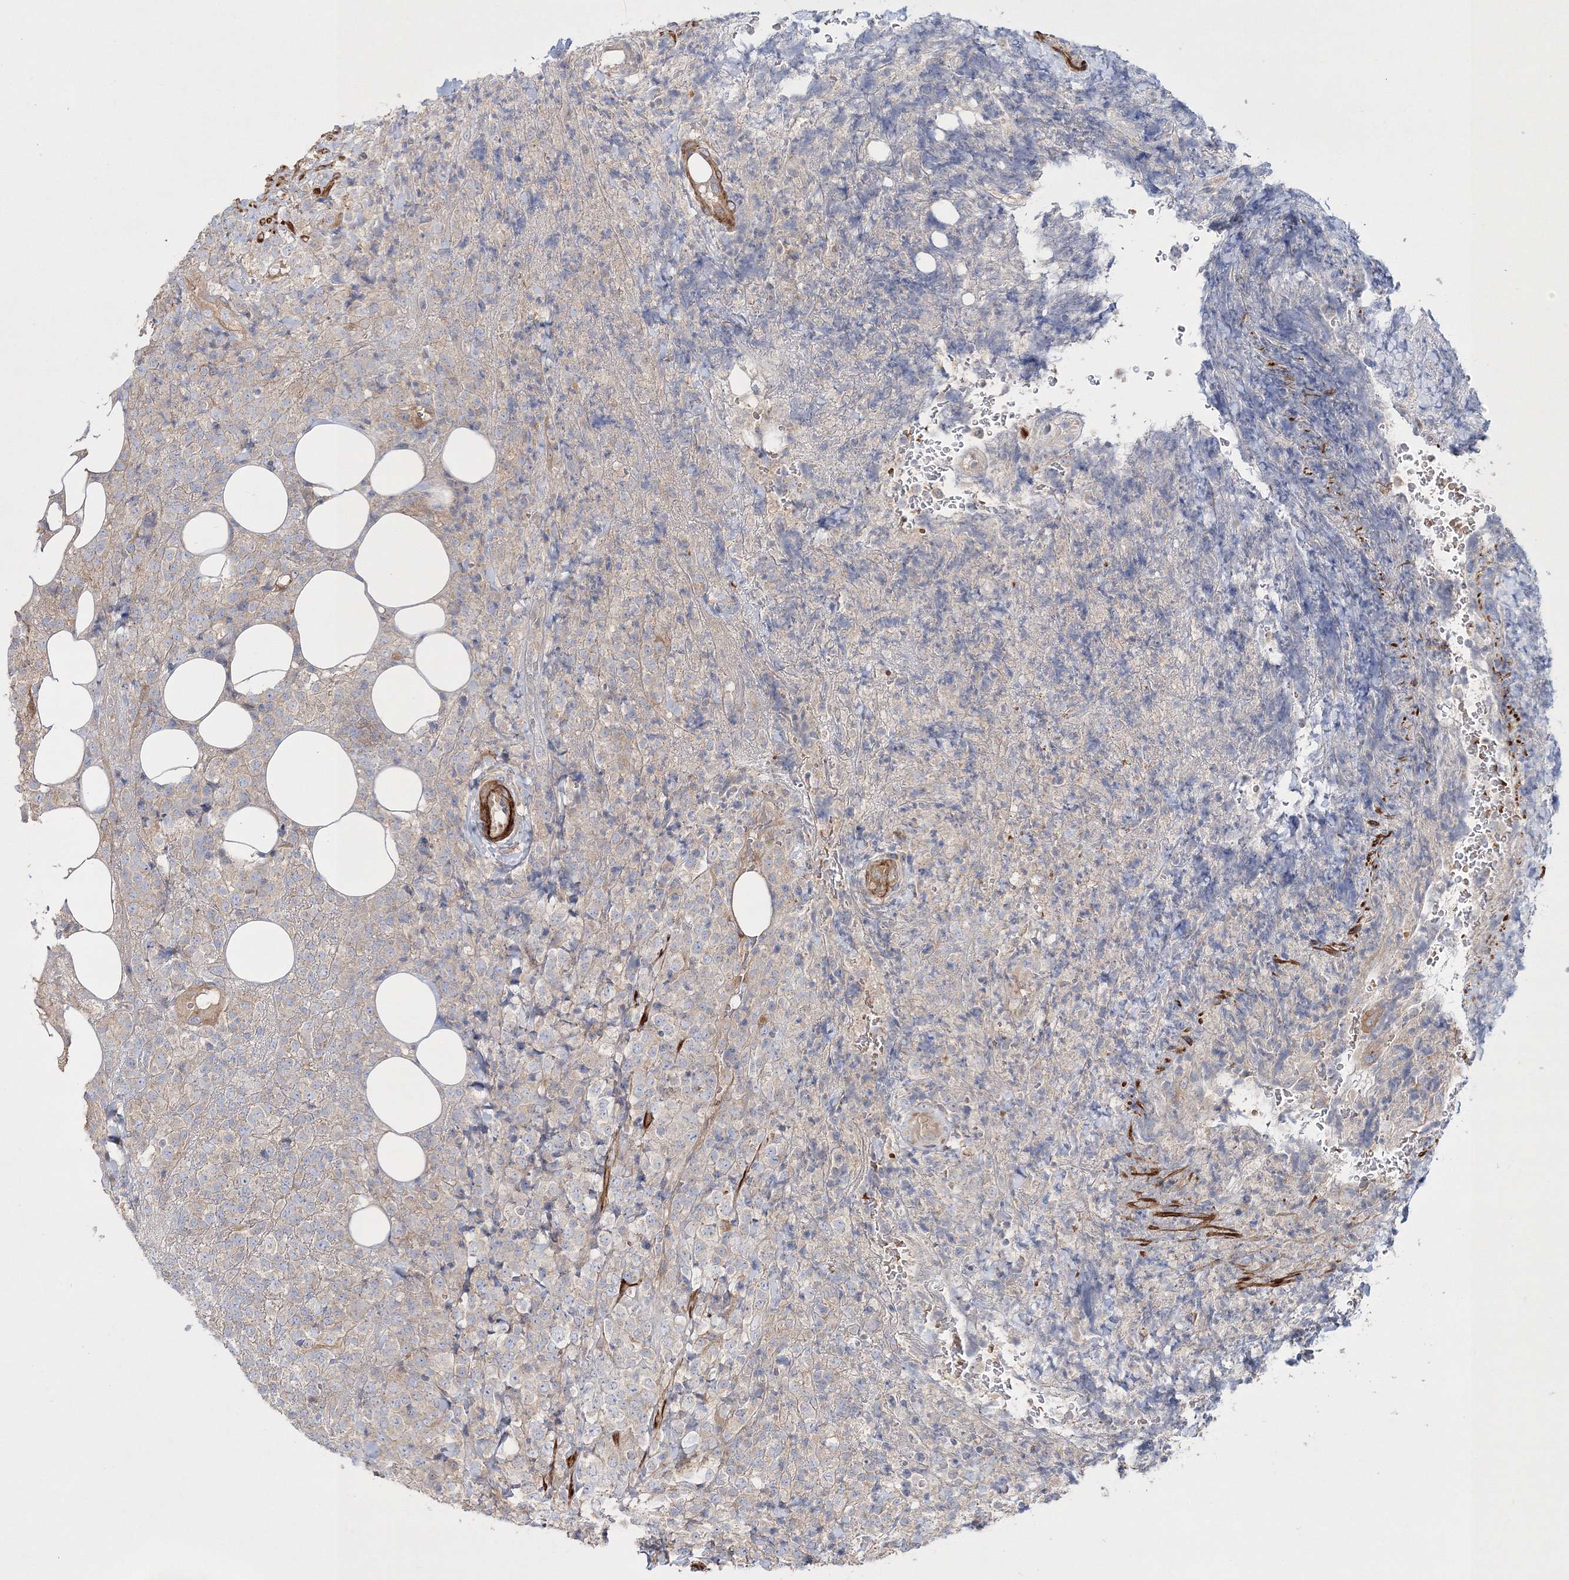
{"staining": {"intensity": "negative", "quantity": "none", "location": "none"}, "tissue": "lymphoma", "cell_type": "Tumor cells", "image_type": "cancer", "snomed": [{"axis": "morphology", "description": "Malignant lymphoma, non-Hodgkin's type, High grade"}, {"axis": "topography", "description": "Lymph node"}], "caption": "This is a photomicrograph of immunohistochemistry (IHC) staining of malignant lymphoma, non-Hodgkin's type (high-grade), which shows no expression in tumor cells.", "gene": "ZSWIM6", "patient": {"sex": "male", "age": 13}}